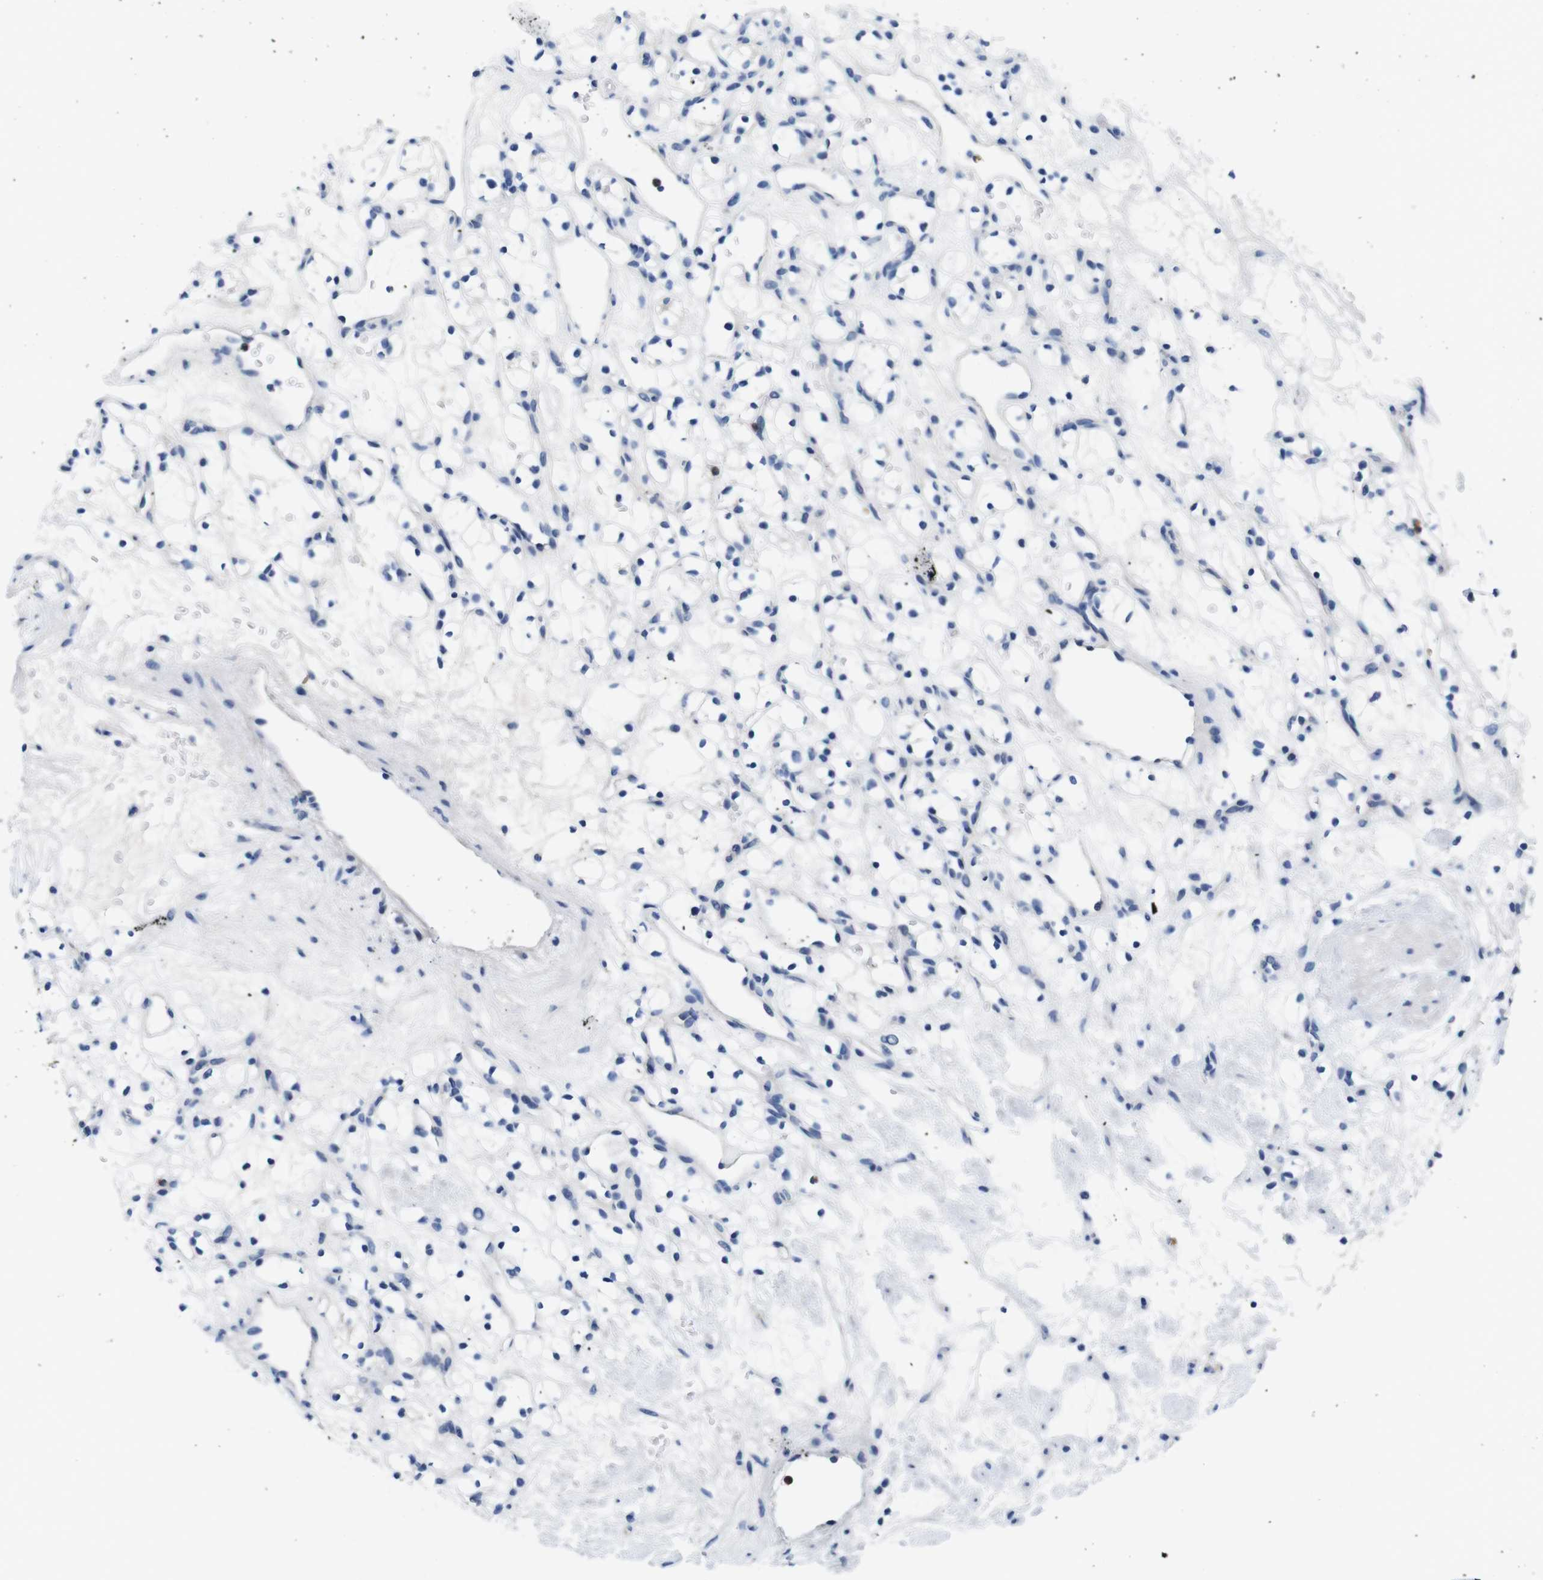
{"staining": {"intensity": "negative", "quantity": "none", "location": "none"}, "tissue": "renal cancer", "cell_type": "Tumor cells", "image_type": "cancer", "snomed": [{"axis": "morphology", "description": "Adenocarcinoma, NOS"}, {"axis": "topography", "description": "Kidney"}], "caption": "The image displays no significant expression in tumor cells of renal adenocarcinoma. (DAB immunohistochemistry visualized using brightfield microscopy, high magnification).", "gene": "C1RL", "patient": {"sex": "female", "age": 60}}